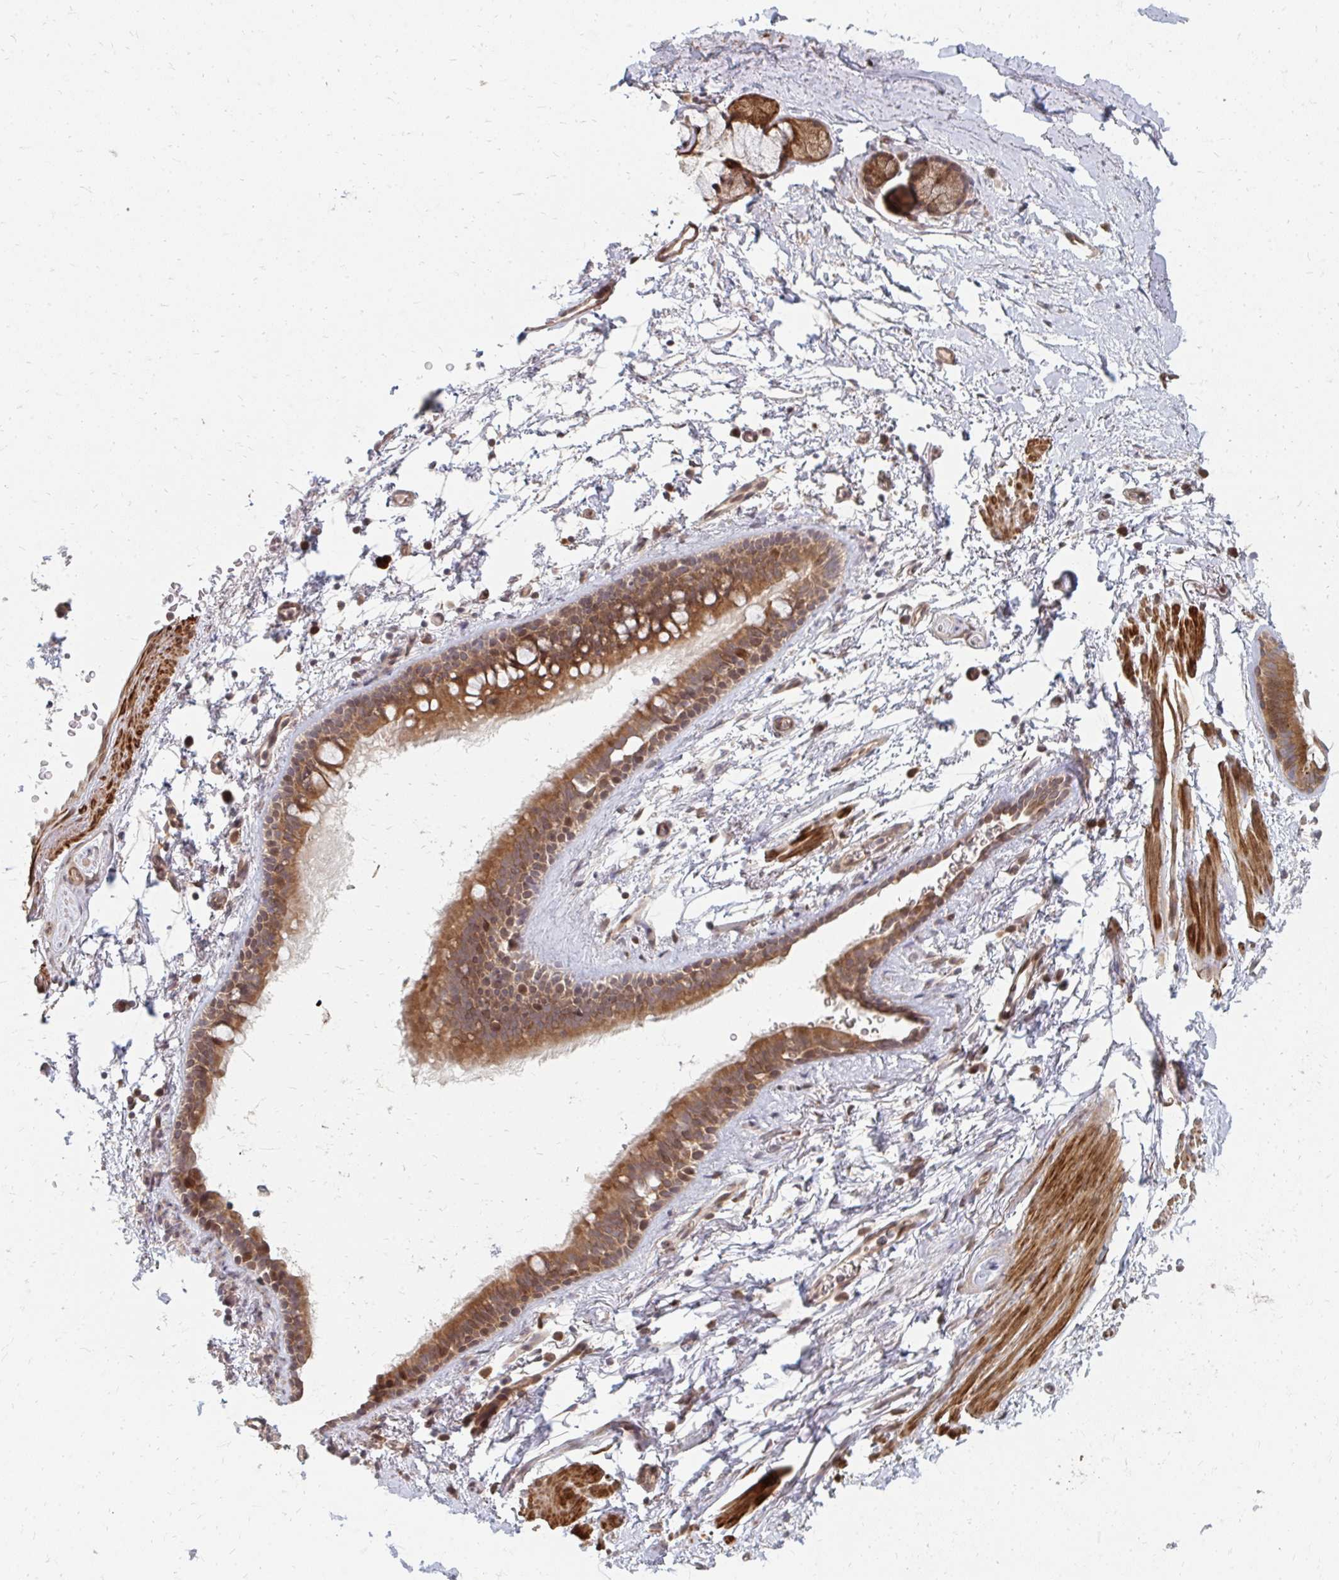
{"staining": {"intensity": "moderate", "quantity": "25%-75%", "location": "cytoplasmic/membranous"}, "tissue": "soft tissue", "cell_type": "Chondrocytes", "image_type": "normal", "snomed": [{"axis": "morphology", "description": "Normal tissue, NOS"}, {"axis": "topography", "description": "Lymph node"}, {"axis": "topography", "description": "Cartilage tissue"}, {"axis": "topography", "description": "Bronchus"}], "caption": "Soft tissue stained for a protein (brown) exhibits moderate cytoplasmic/membranous positive staining in about 25%-75% of chondrocytes.", "gene": "ZNF285", "patient": {"sex": "female", "age": 70}}